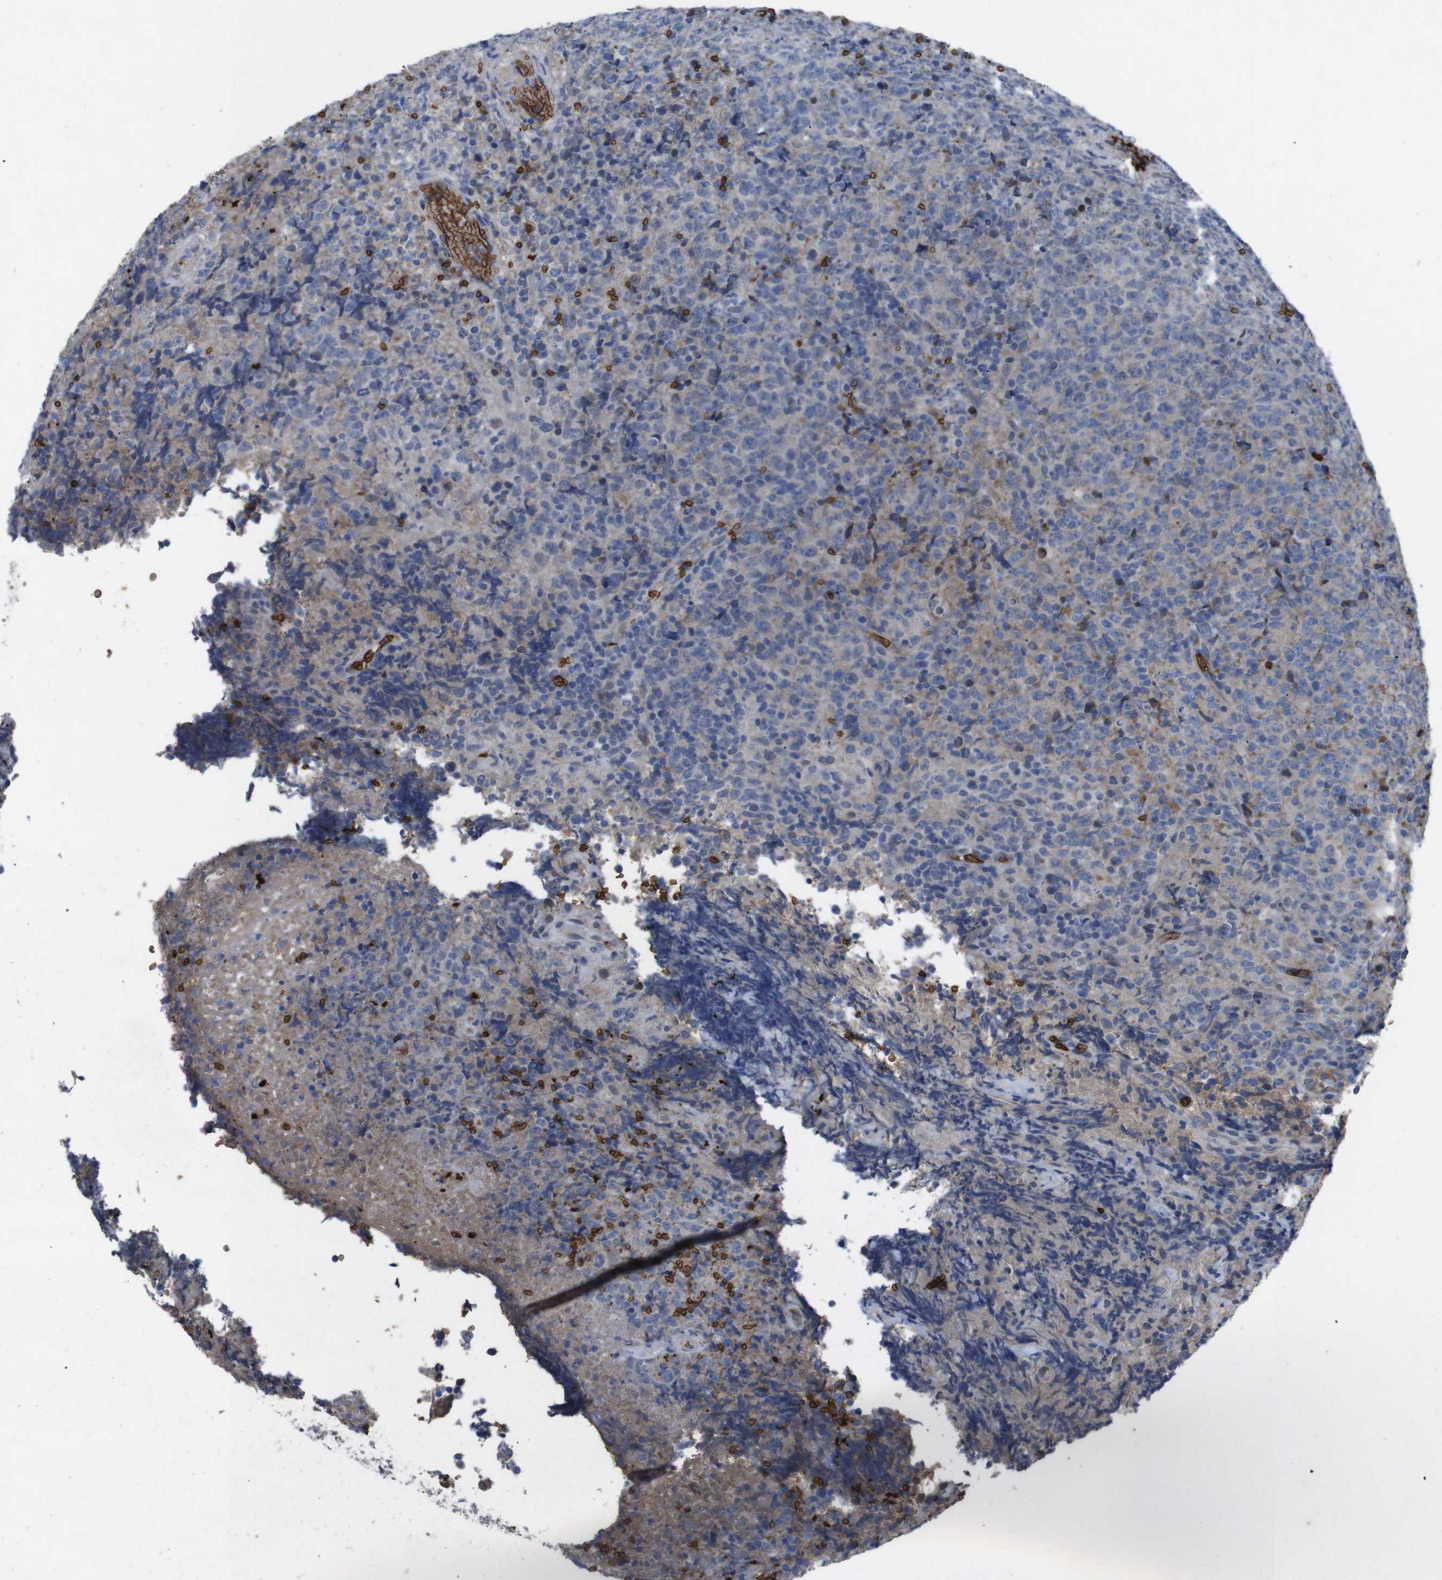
{"staining": {"intensity": "weak", "quantity": "<25%", "location": "cytoplasmic/membranous"}, "tissue": "lymphoma", "cell_type": "Tumor cells", "image_type": "cancer", "snomed": [{"axis": "morphology", "description": "Malignant lymphoma, non-Hodgkin's type, High grade"}, {"axis": "topography", "description": "Tonsil"}], "caption": "Immunohistochemistry (IHC) of human high-grade malignant lymphoma, non-Hodgkin's type exhibits no expression in tumor cells. (DAB immunohistochemistry visualized using brightfield microscopy, high magnification).", "gene": "SPTB", "patient": {"sex": "female", "age": 36}}